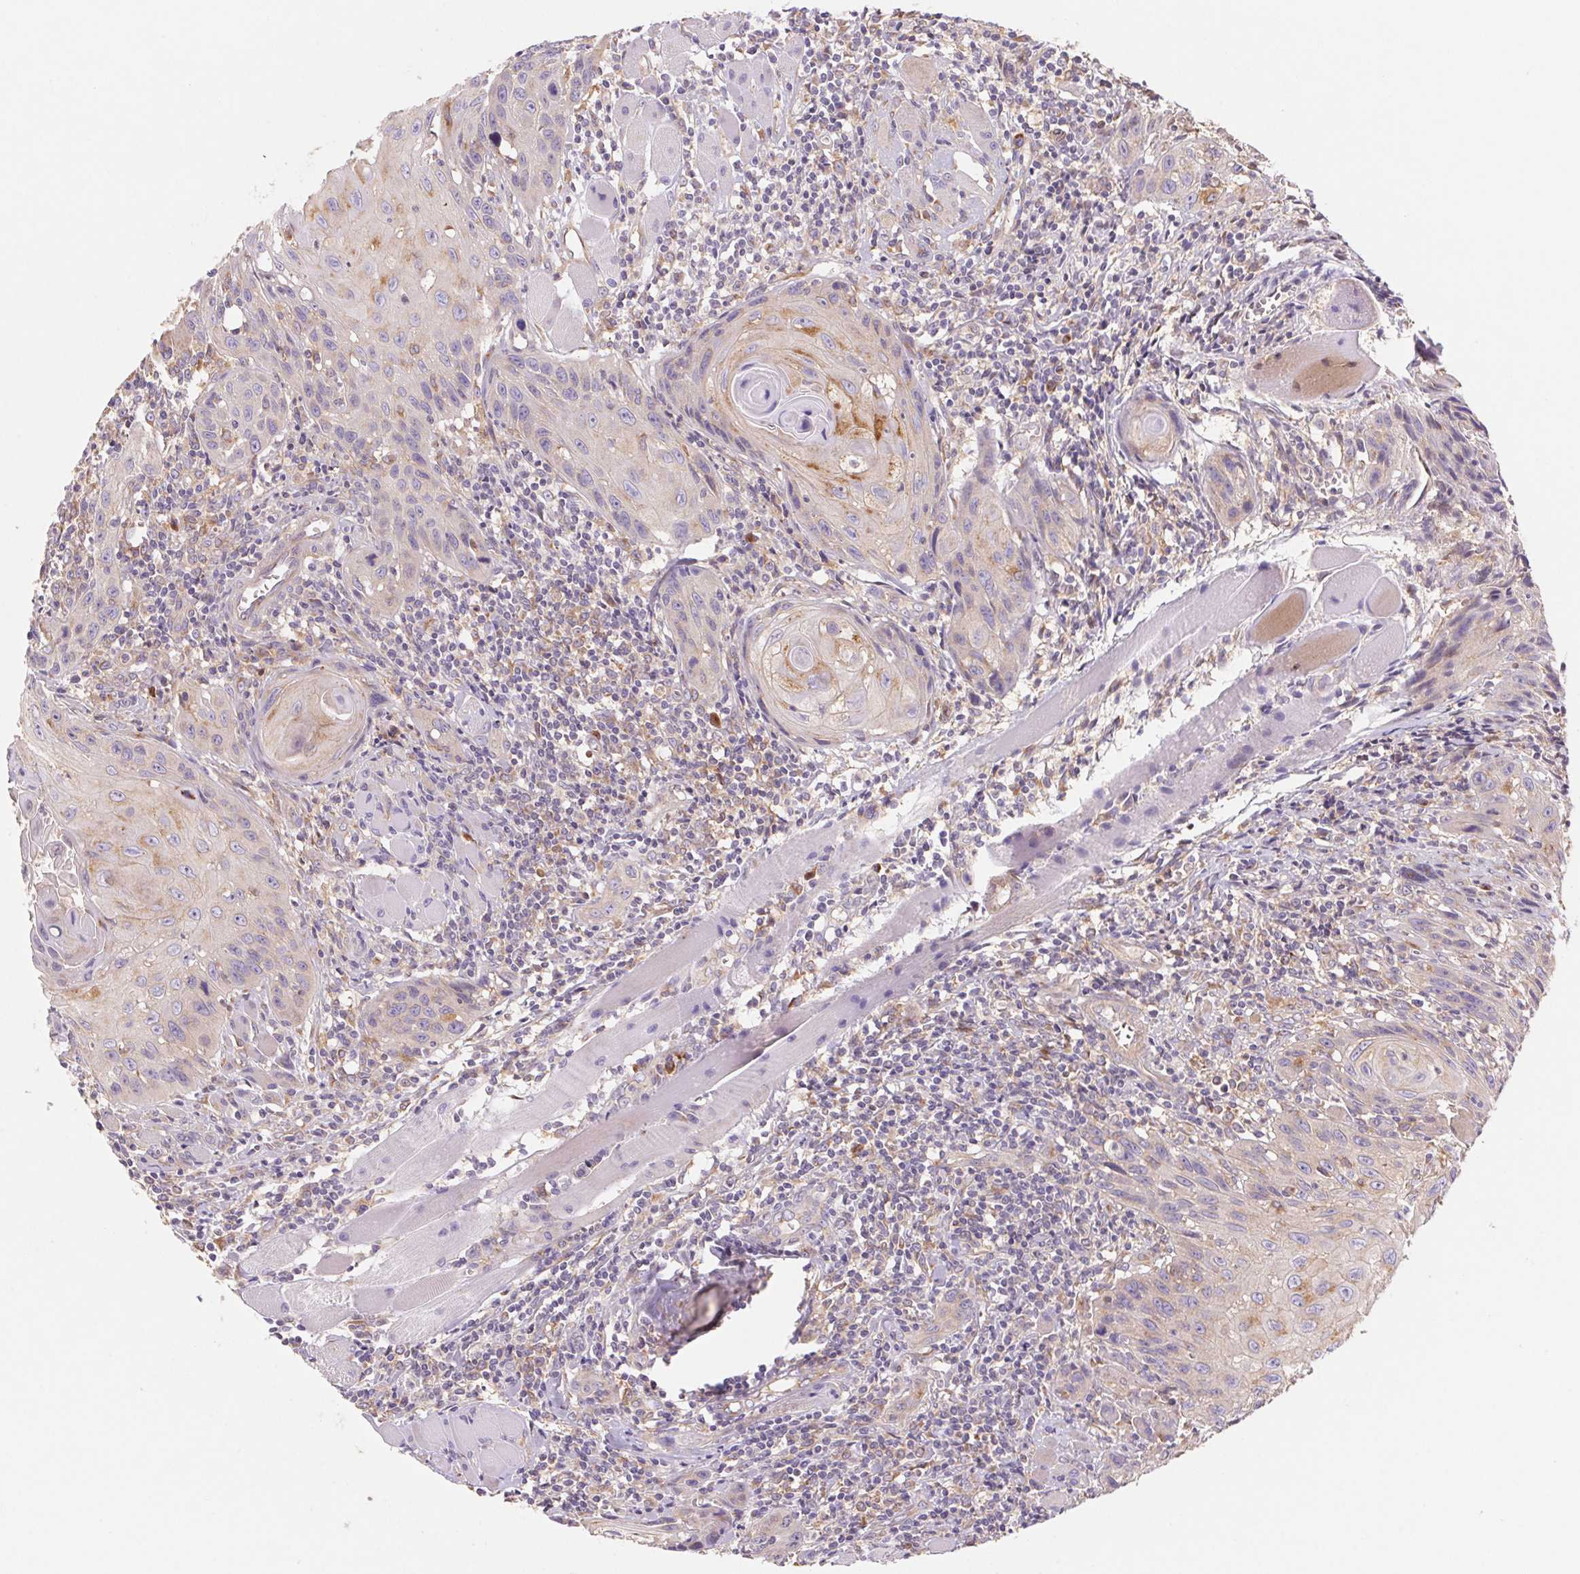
{"staining": {"intensity": "weak", "quantity": "<25%", "location": "cytoplasmic/membranous"}, "tissue": "head and neck cancer", "cell_type": "Tumor cells", "image_type": "cancer", "snomed": [{"axis": "morphology", "description": "Squamous cell carcinoma, NOS"}, {"axis": "topography", "description": "Oral tissue"}, {"axis": "topography", "description": "Head-Neck"}], "caption": "DAB immunohistochemical staining of squamous cell carcinoma (head and neck) exhibits no significant staining in tumor cells.", "gene": "RAB1A", "patient": {"sex": "male", "age": 58}}